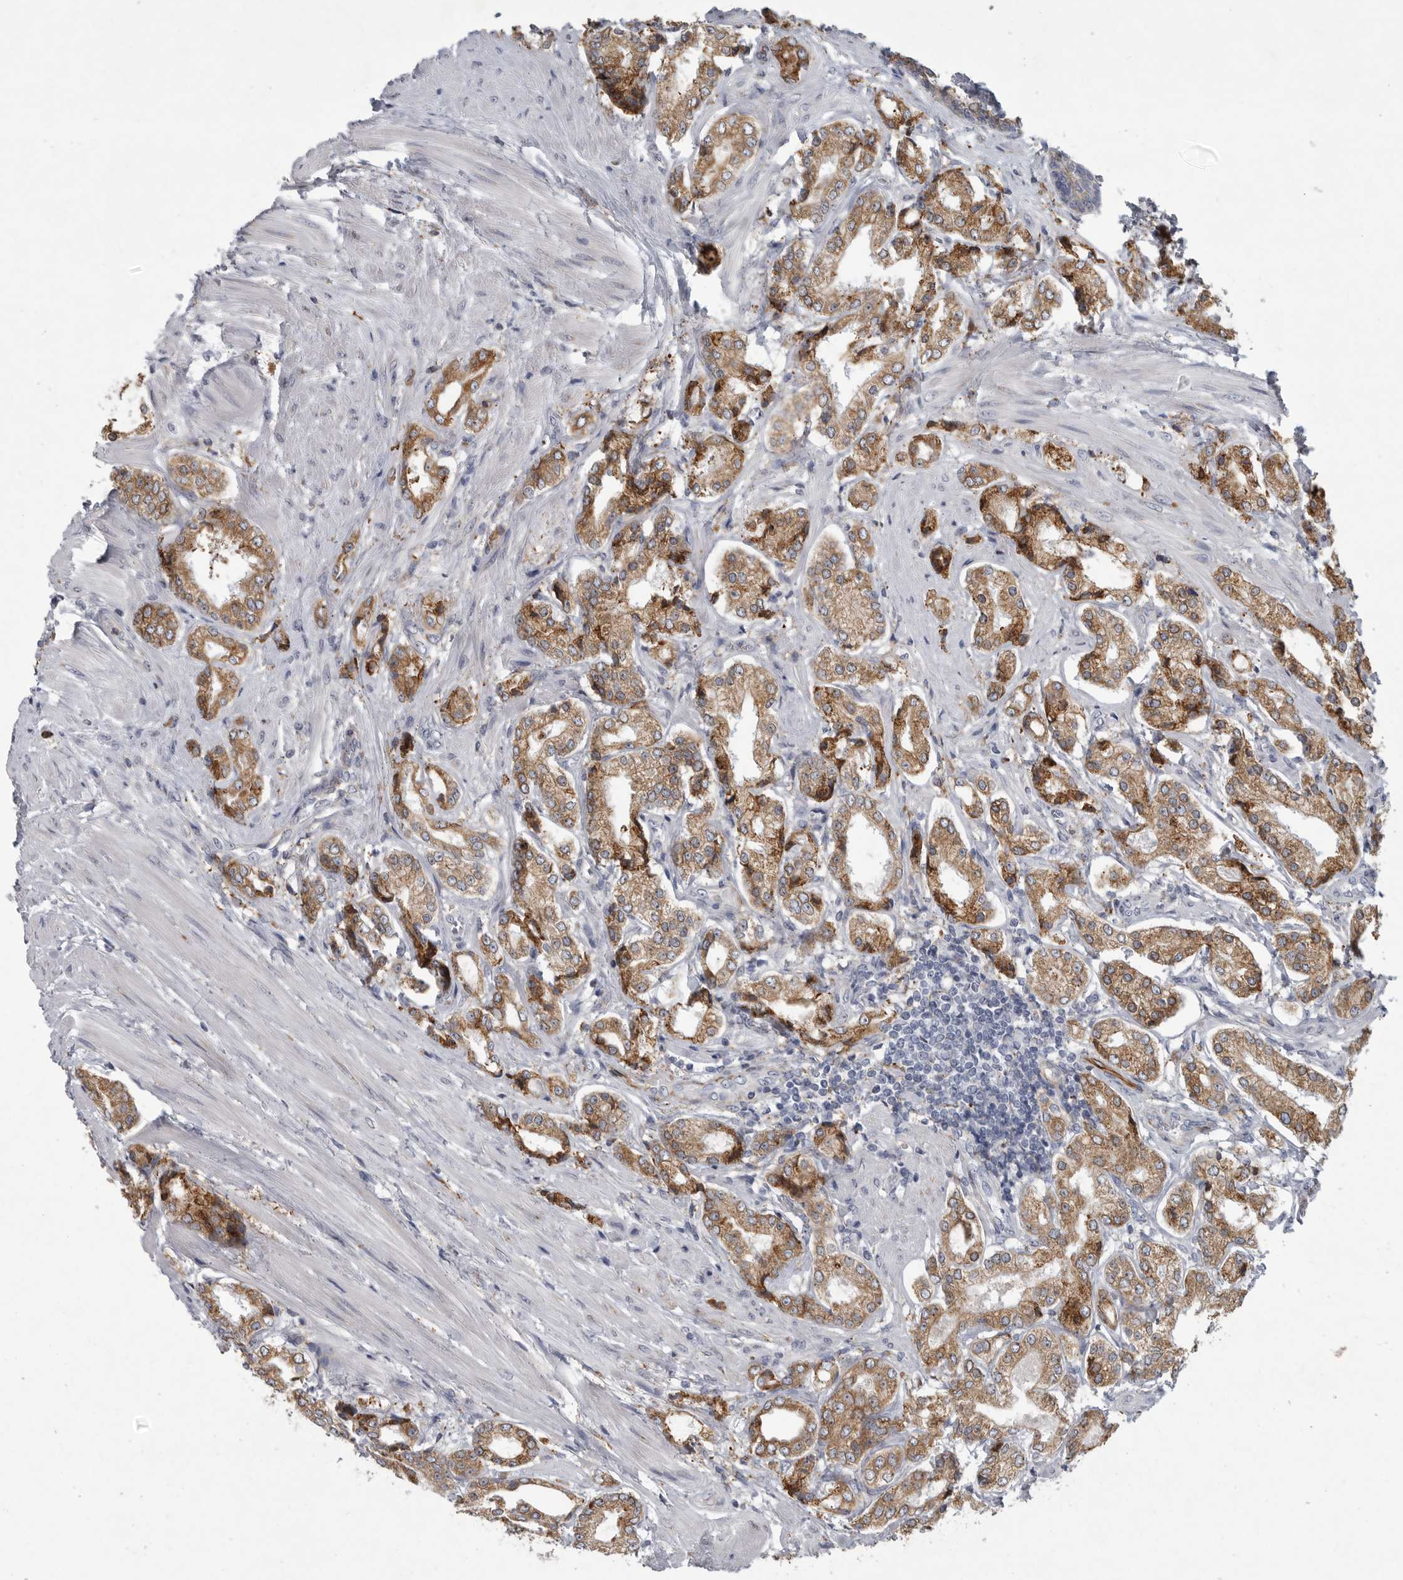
{"staining": {"intensity": "moderate", "quantity": ">75%", "location": "cytoplasmic/membranous"}, "tissue": "prostate cancer", "cell_type": "Tumor cells", "image_type": "cancer", "snomed": [{"axis": "morphology", "description": "Adenocarcinoma, Low grade"}, {"axis": "topography", "description": "Prostate"}], "caption": "Tumor cells exhibit moderate cytoplasmic/membranous positivity in about >75% of cells in prostate cancer (low-grade adenocarcinoma). (DAB (3,3'-diaminobenzidine) = brown stain, brightfield microscopy at high magnification).", "gene": "MINPP1", "patient": {"sex": "male", "age": 62}}